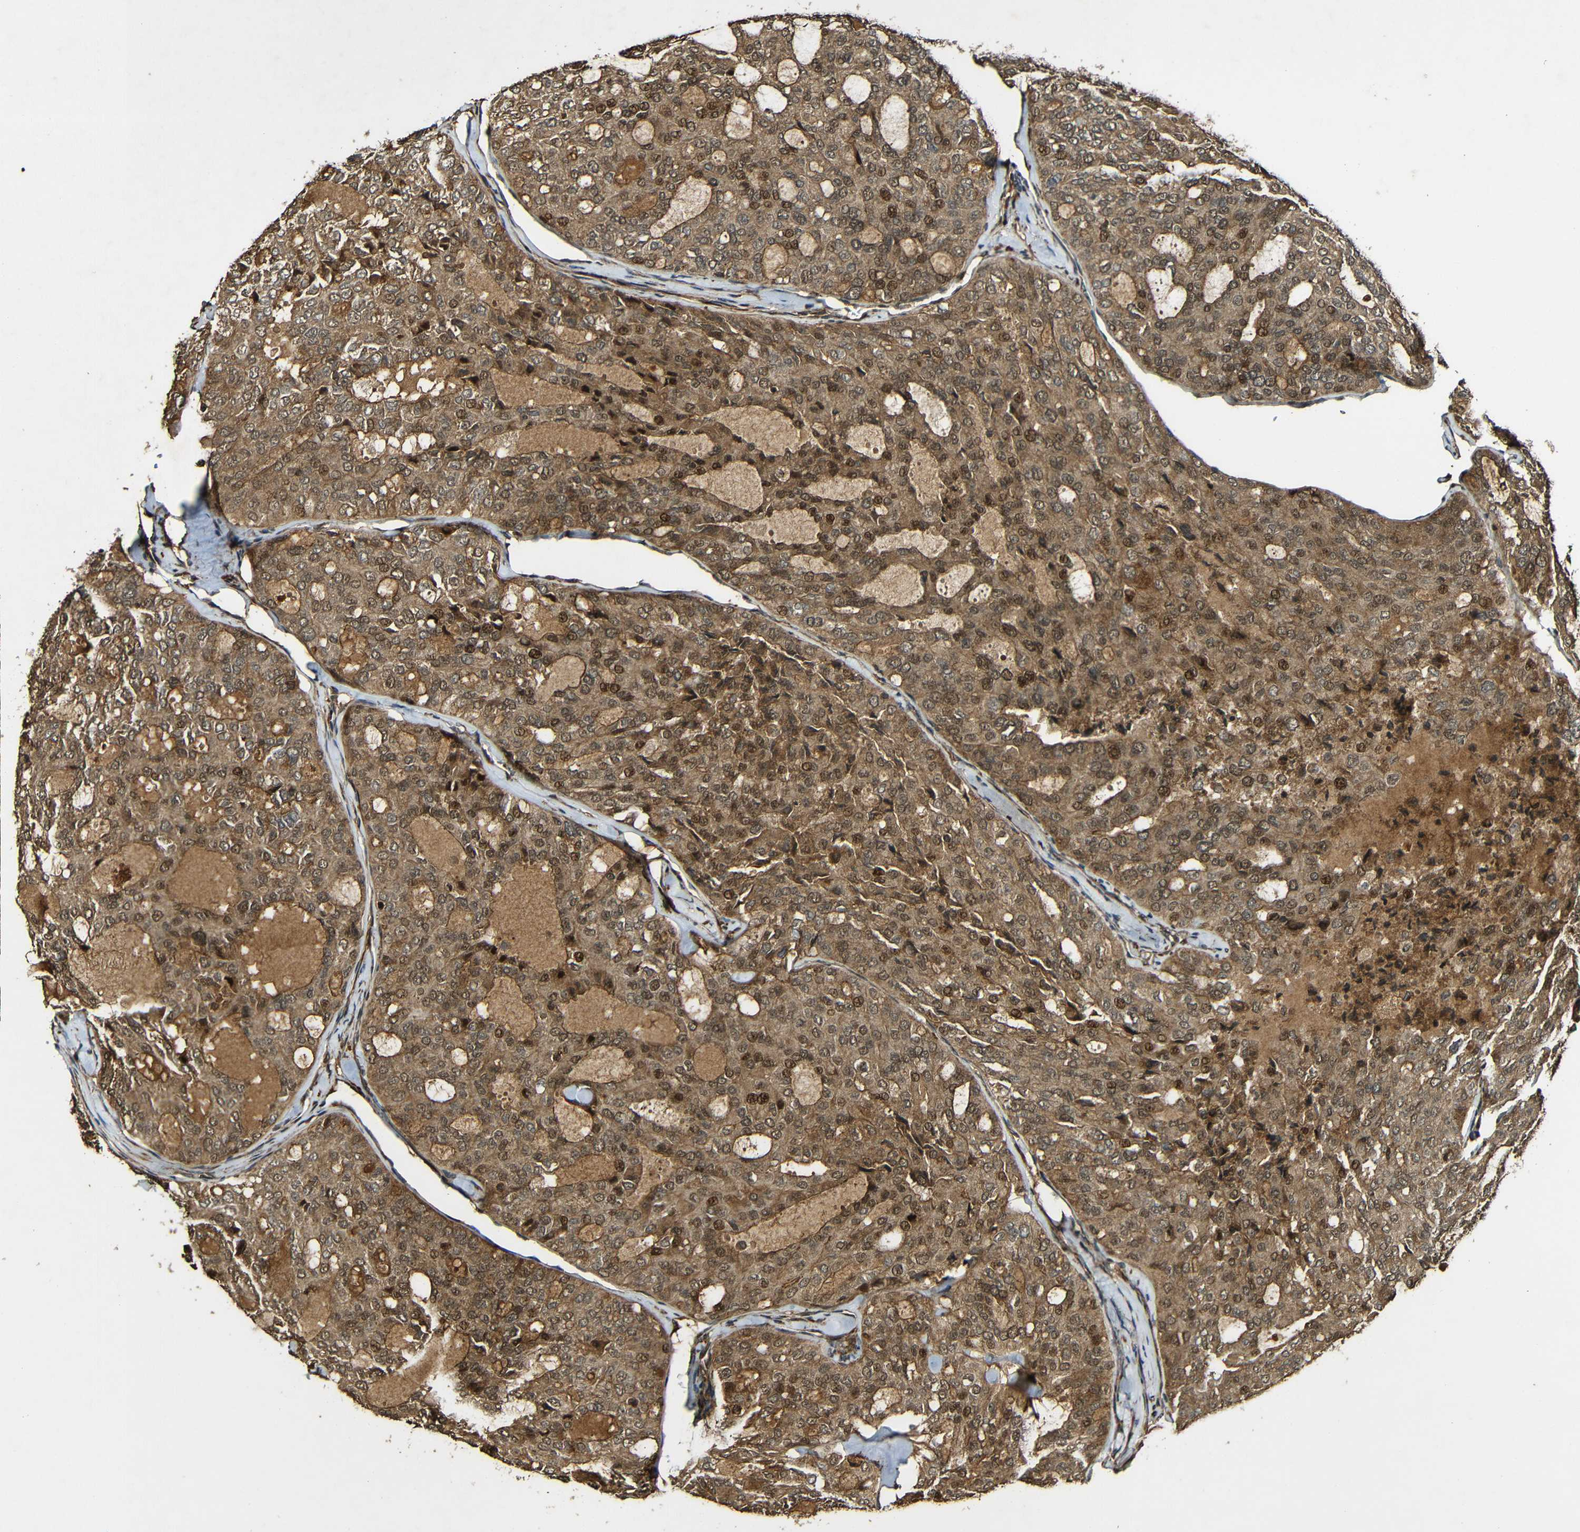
{"staining": {"intensity": "moderate", "quantity": ">75%", "location": "cytoplasmic/membranous,nuclear"}, "tissue": "thyroid cancer", "cell_type": "Tumor cells", "image_type": "cancer", "snomed": [{"axis": "morphology", "description": "Follicular adenoma carcinoma, NOS"}, {"axis": "topography", "description": "Thyroid gland"}], "caption": "Tumor cells demonstrate moderate cytoplasmic/membranous and nuclear positivity in about >75% of cells in follicular adenoma carcinoma (thyroid).", "gene": "CASP8", "patient": {"sex": "male", "age": 75}}